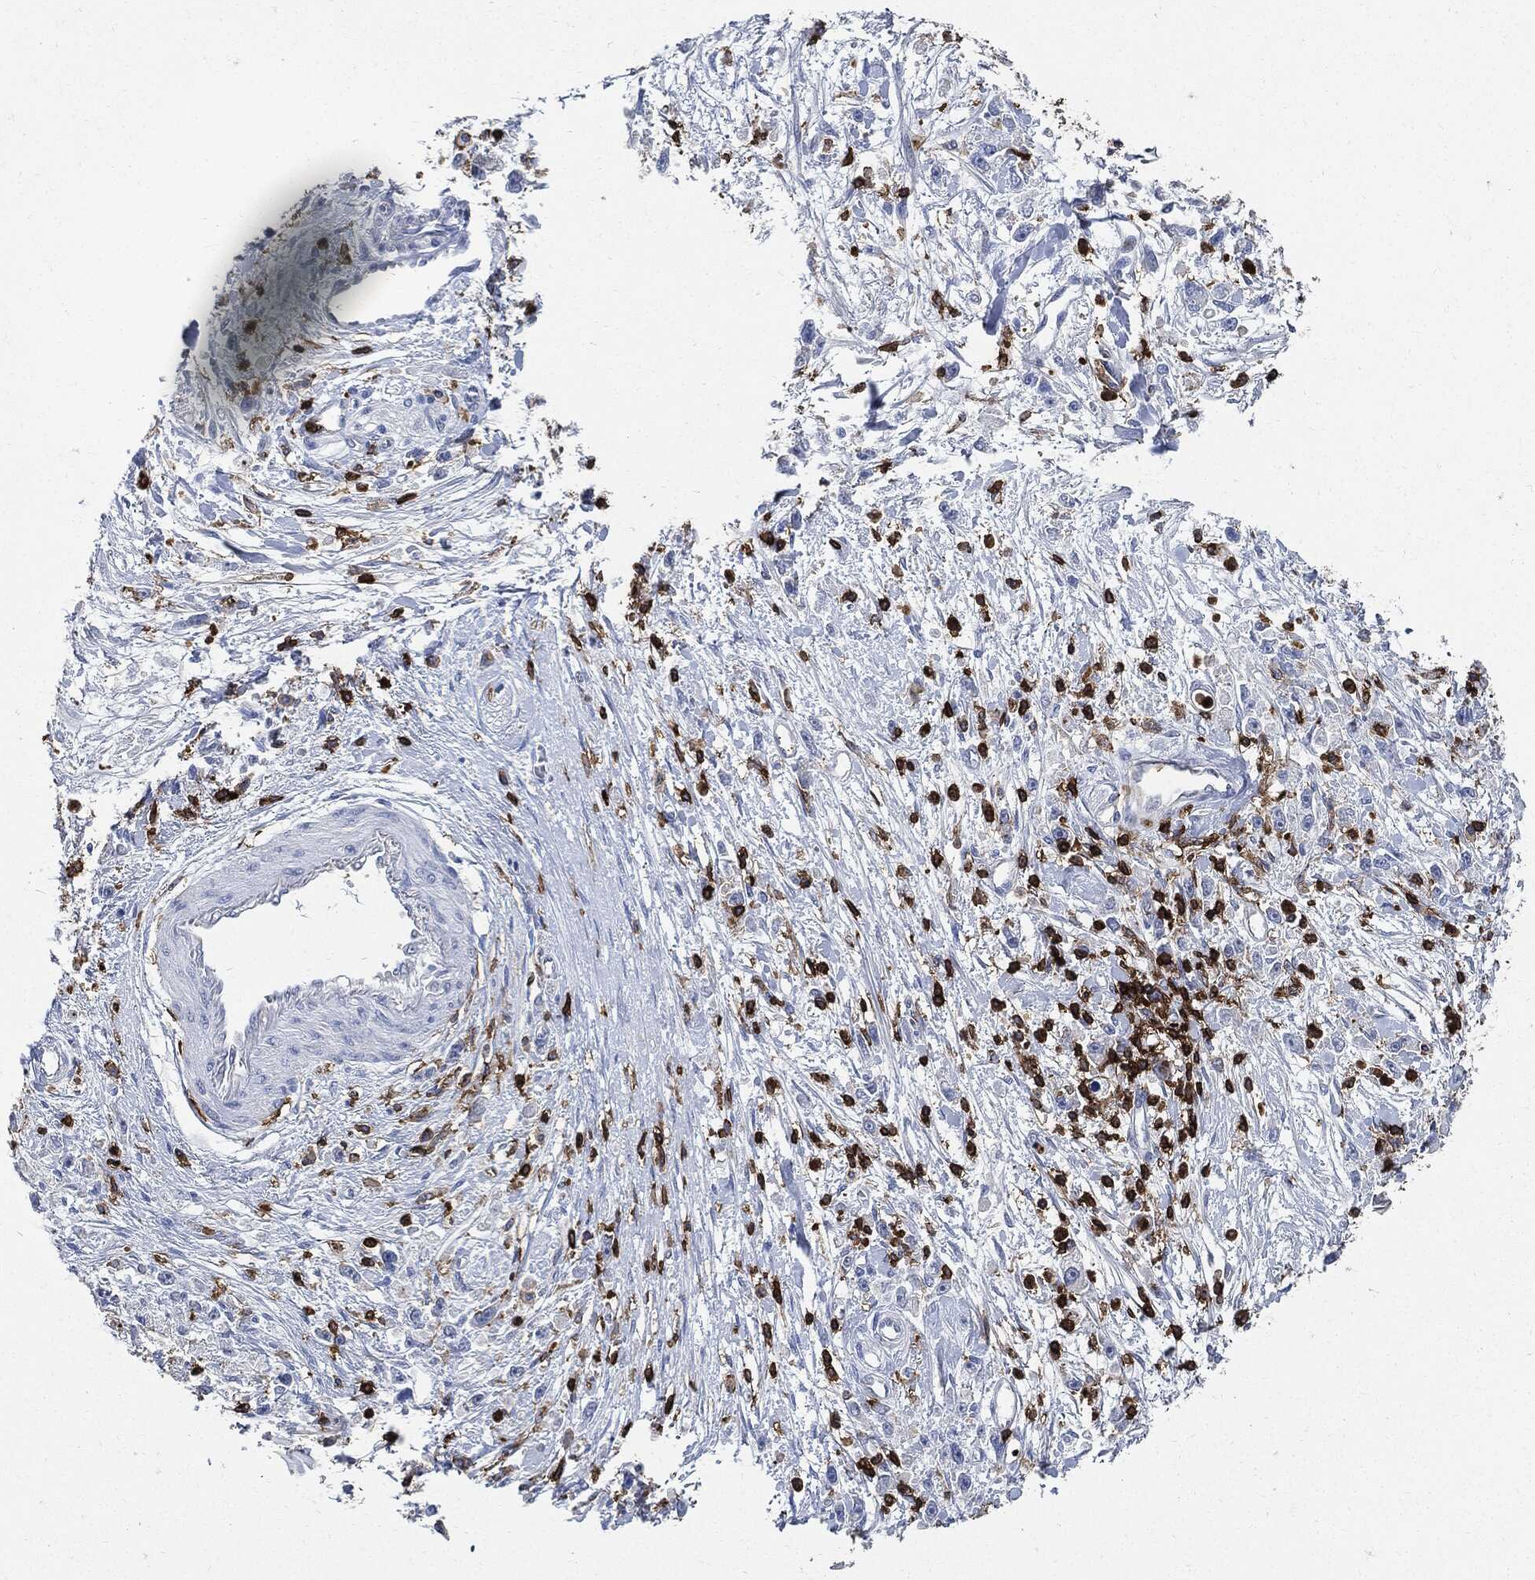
{"staining": {"intensity": "negative", "quantity": "none", "location": "none"}, "tissue": "stomach cancer", "cell_type": "Tumor cells", "image_type": "cancer", "snomed": [{"axis": "morphology", "description": "Adenocarcinoma, NOS"}, {"axis": "topography", "description": "Stomach"}], "caption": "This image is of stomach cancer stained with immunohistochemistry to label a protein in brown with the nuclei are counter-stained blue. There is no expression in tumor cells. The staining is performed using DAB brown chromogen with nuclei counter-stained in using hematoxylin.", "gene": "PTPRC", "patient": {"sex": "female", "age": 59}}